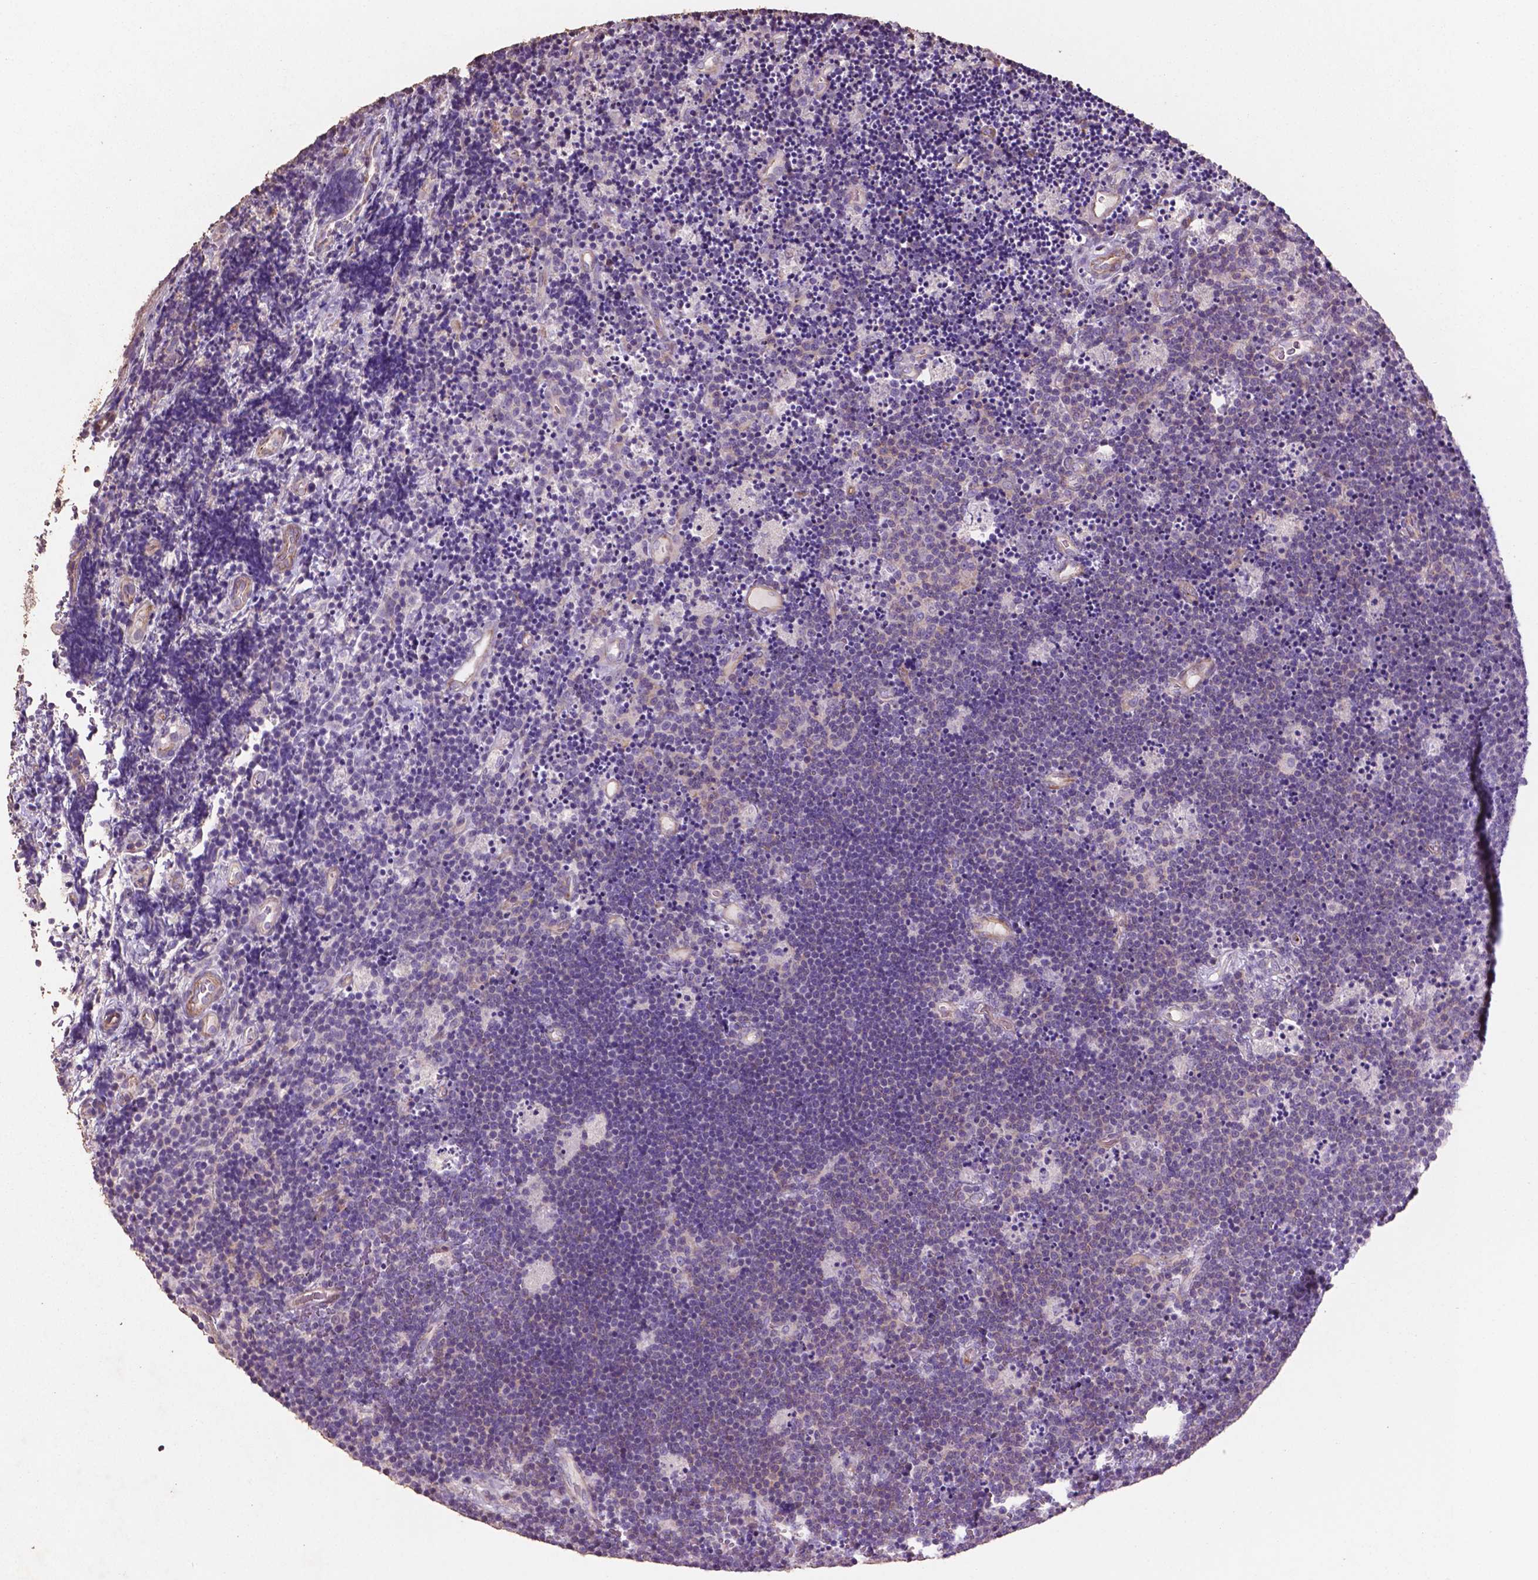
{"staining": {"intensity": "weak", "quantity": "<25%", "location": "cytoplasmic/membranous"}, "tissue": "lymphoma", "cell_type": "Tumor cells", "image_type": "cancer", "snomed": [{"axis": "morphology", "description": "Malignant lymphoma, non-Hodgkin's type, Low grade"}, {"axis": "topography", "description": "Brain"}], "caption": "A high-resolution image shows IHC staining of lymphoma, which demonstrates no significant expression in tumor cells. The staining is performed using DAB (3,3'-diaminobenzidine) brown chromogen with nuclei counter-stained in using hematoxylin.", "gene": "COMMD4", "patient": {"sex": "female", "age": 66}}